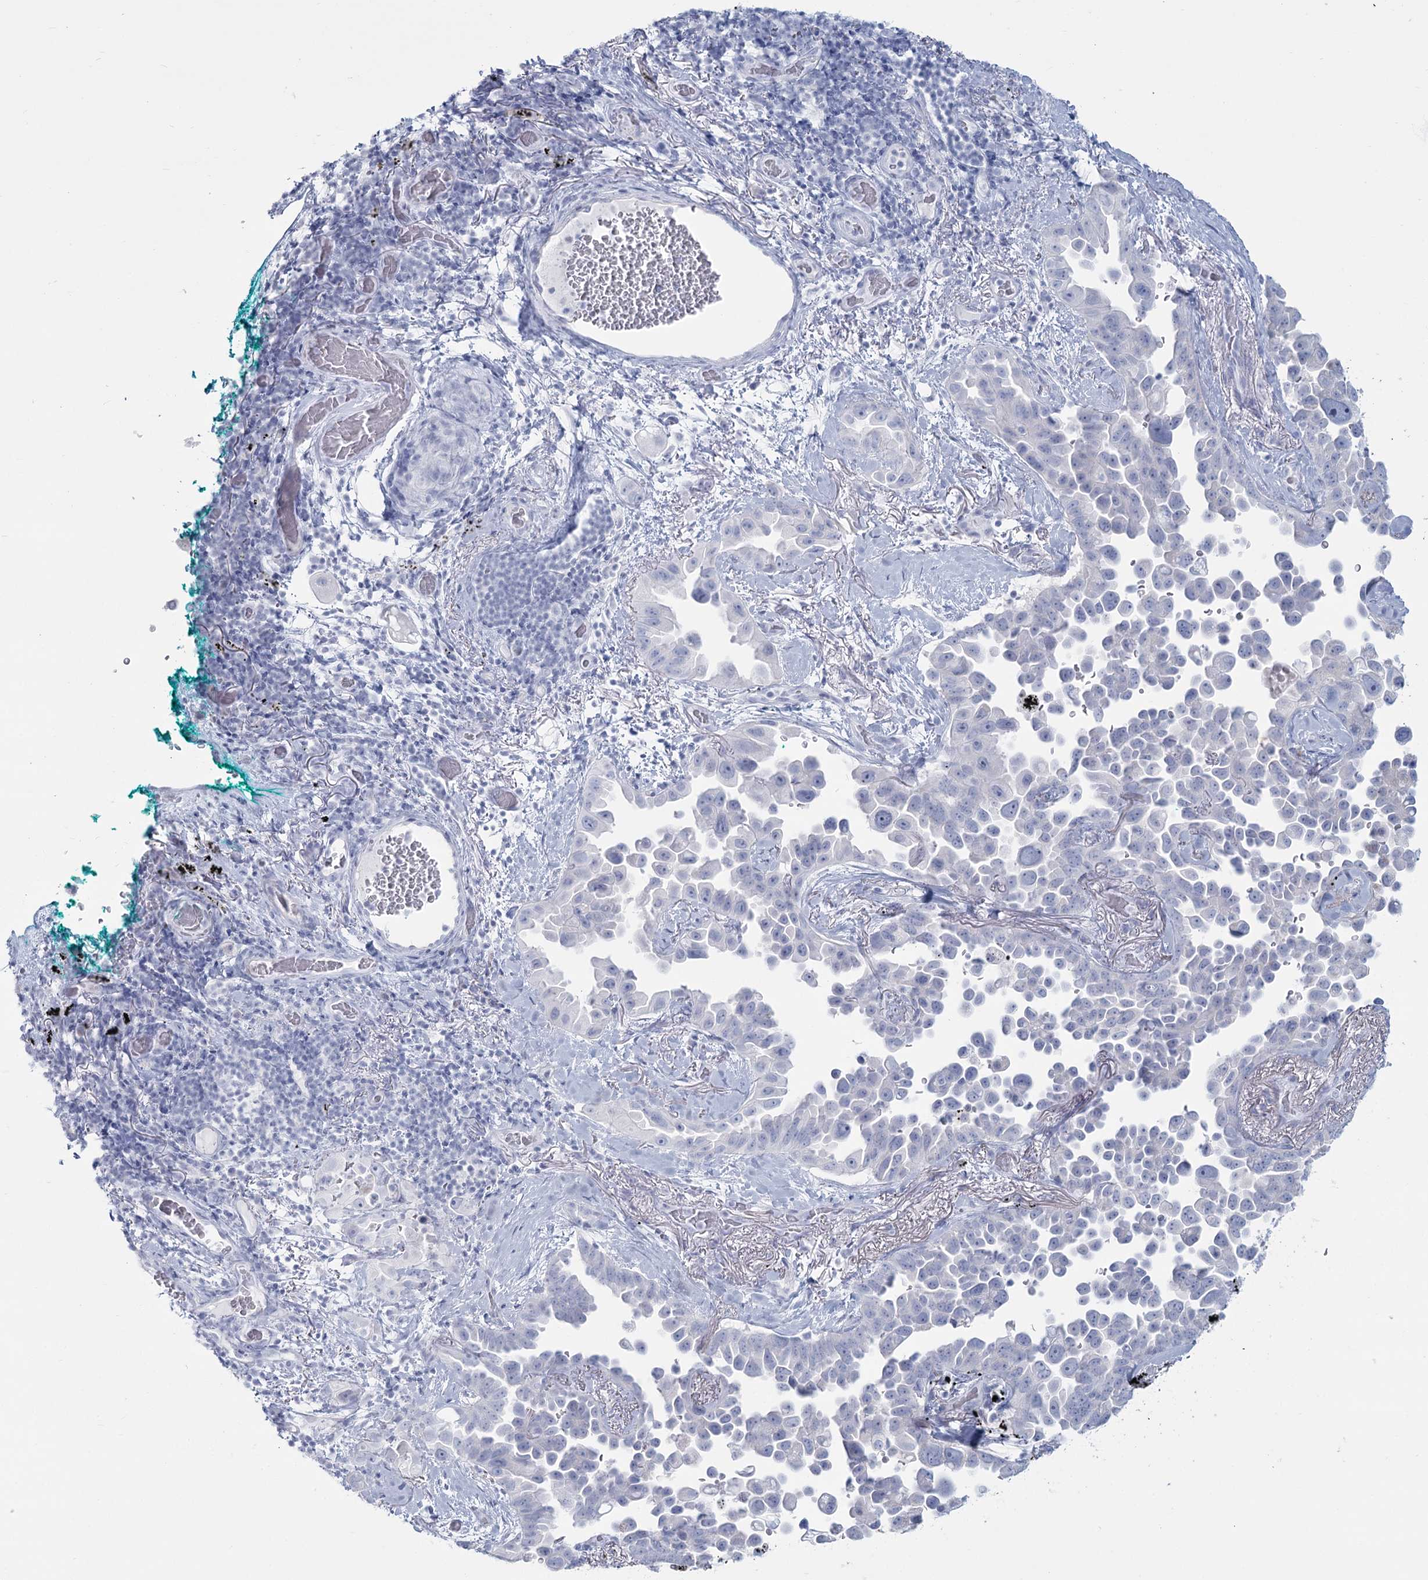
{"staining": {"intensity": "negative", "quantity": "none", "location": "none"}, "tissue": "lung cancer", "cell_type": "Tumor cells", "image_type": "cancer", "snomed": [{"axis": "morphology", "description": "Adenocarcinoma, NOS"}, {"axis": "topography", "description": "Lung"}], "caption": "Photomicrograph shows no protein staining in tumor cells of lung cancer (adenocarcinoma) tissue.", "gene": "SLC6A19", "patient": {"sex": "female", "age": 67}}